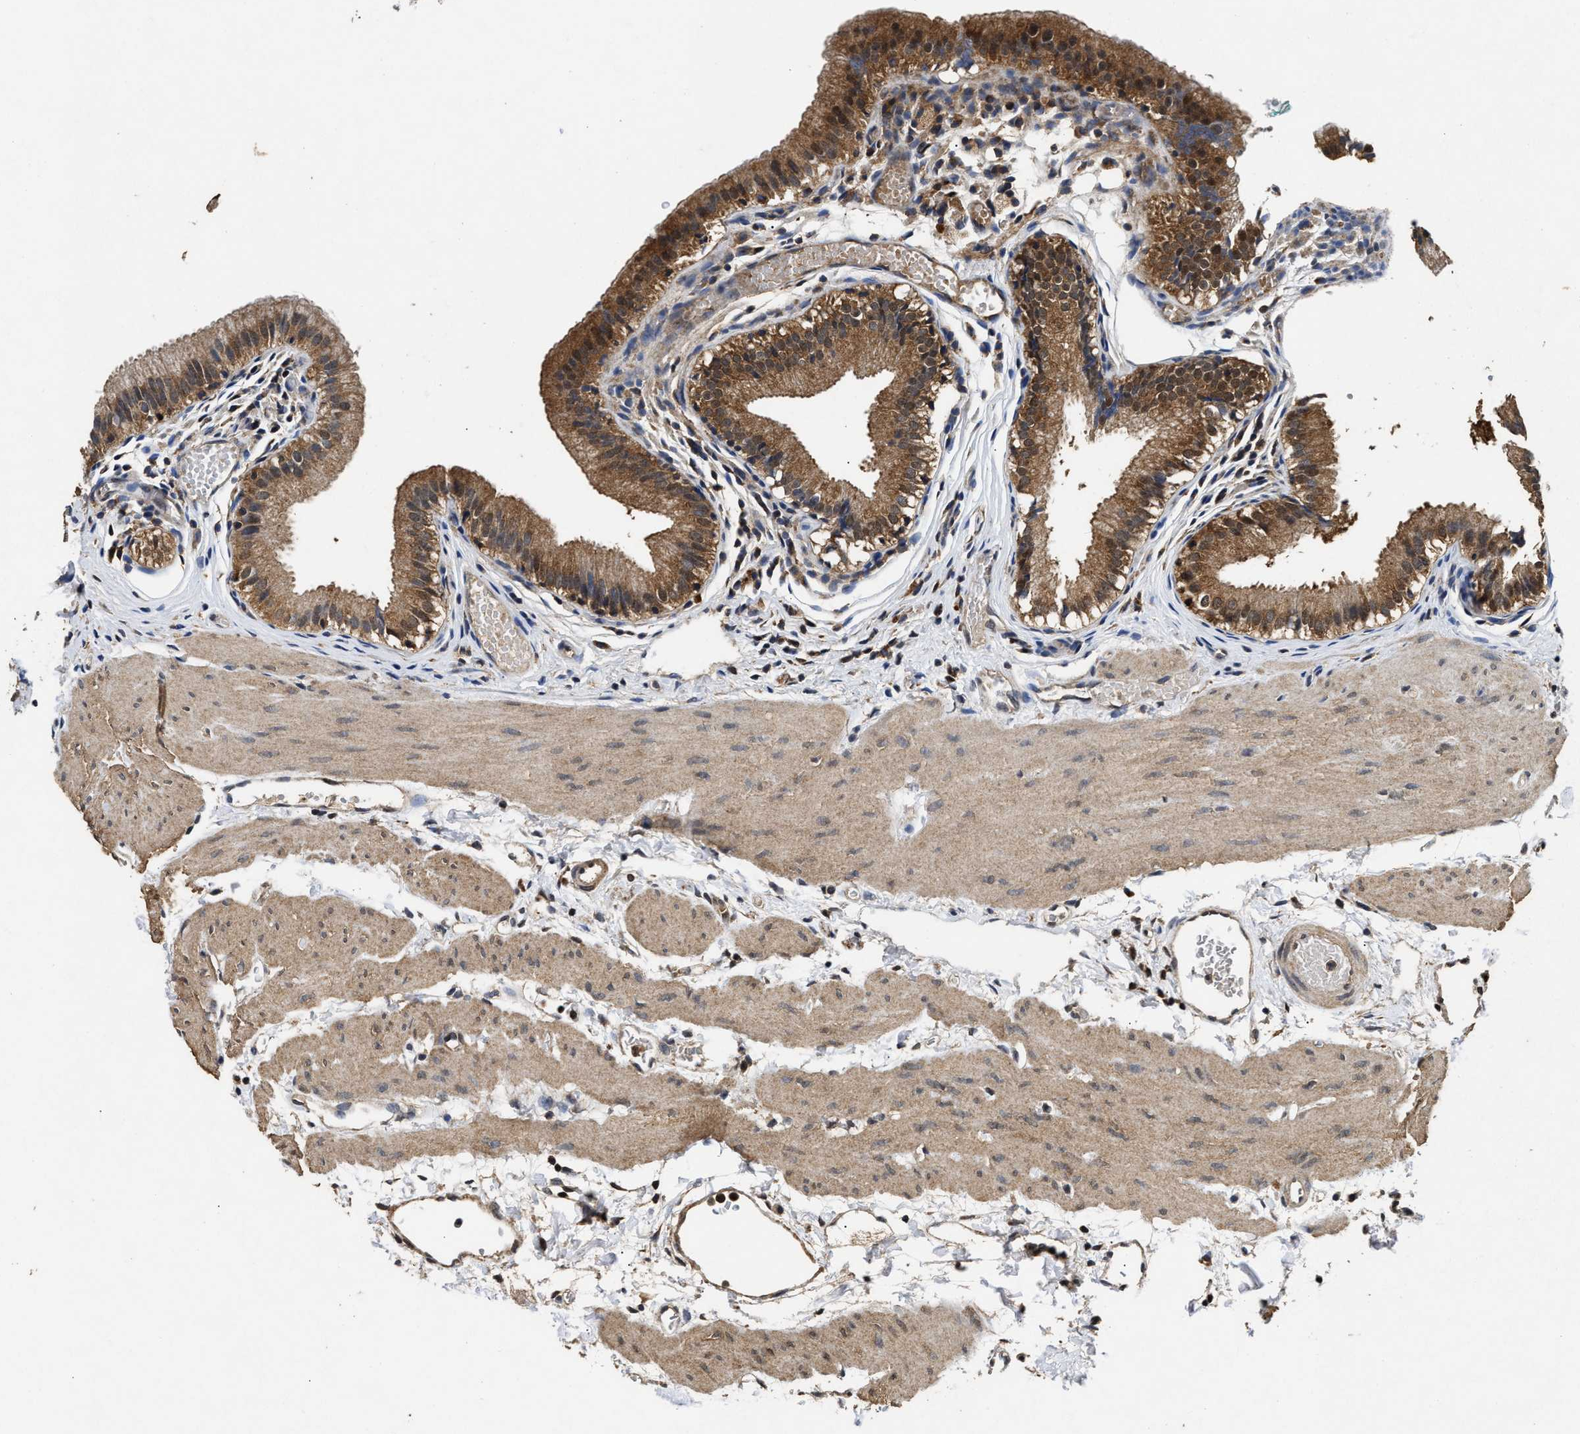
{"staining": {"intensity": "moderate", "quantity": ">75%", "location": "cytoplasmic/membranous"}, "tissue": "gallbladder", "cell_type": "Glandular cells", "image_type": "normal", "snomed": [{"axis": "morphology", "description": "Normal tissue, NOS"}, {"axis": "topography", "description": "Gallbladder"}], "caption": "This image exhibits immunohistochemistry (IHC) staining of normal gallbladder, with medium moderate cytoplasmic/membranous expression in about >75% of glandular cells.", "gene": "ACAT2", "patient": {"sex": "female", "age": 26}}